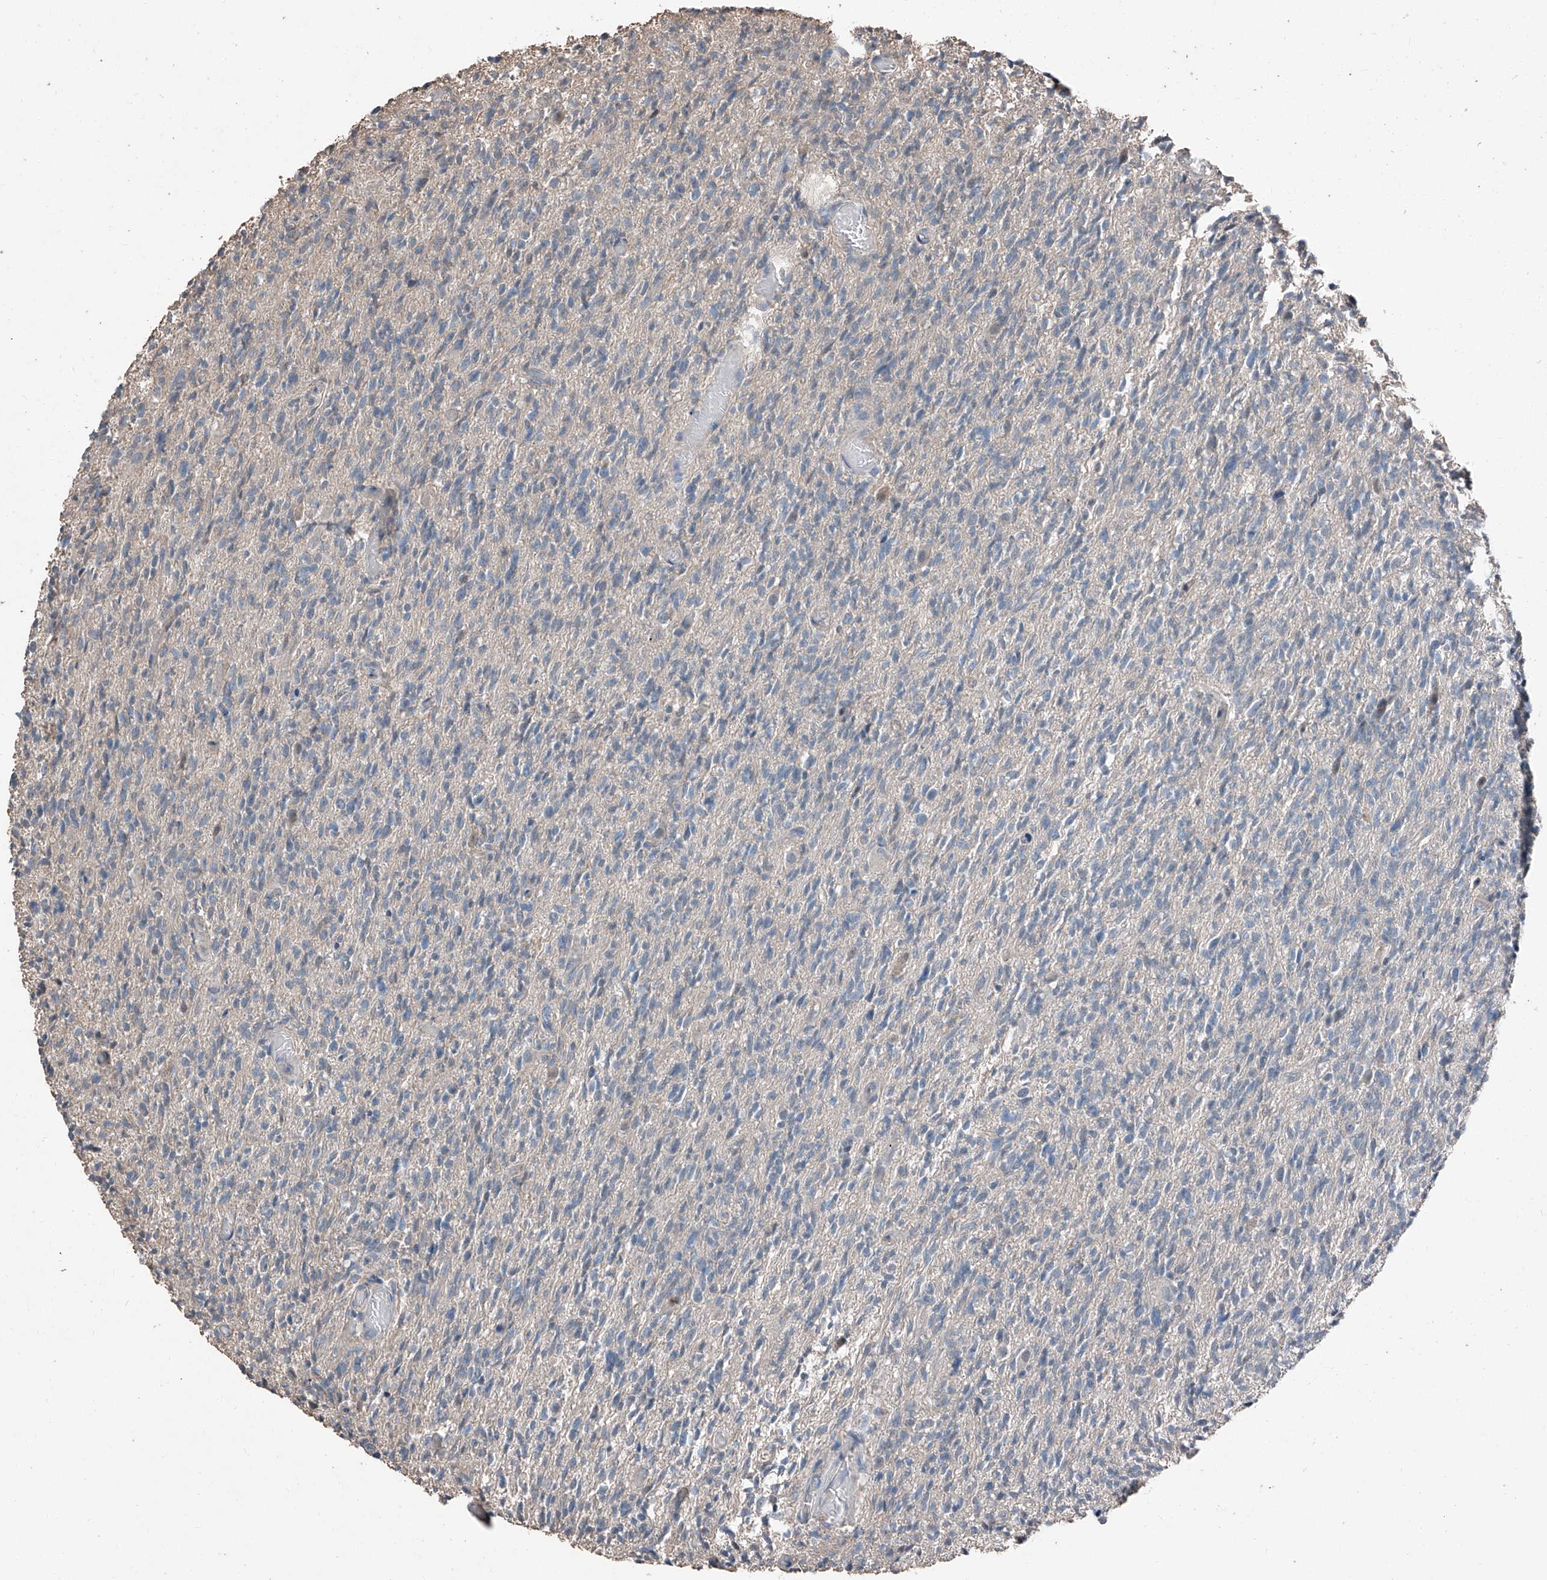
{"staining": {"intensity": "negative", "quantity": "none", "location": "none"}, "tissue": "glioma", "cell_type": "Tumor cells", "image_type": "cancer", "snomed": [{"axis": "morphology", "description": "Glioma, malignant, High grade"}, {"axis": "topography", "description": "Brain"}], "caption": "The immunohistochemistry image has no significant positivity in tumor cells of glioma tissue. (Immunohistochemistry (ihc), brightfield microscopy, high magnification).", "gene": "MAMLD1", "patient": {"sex": "female", "age": 57}}